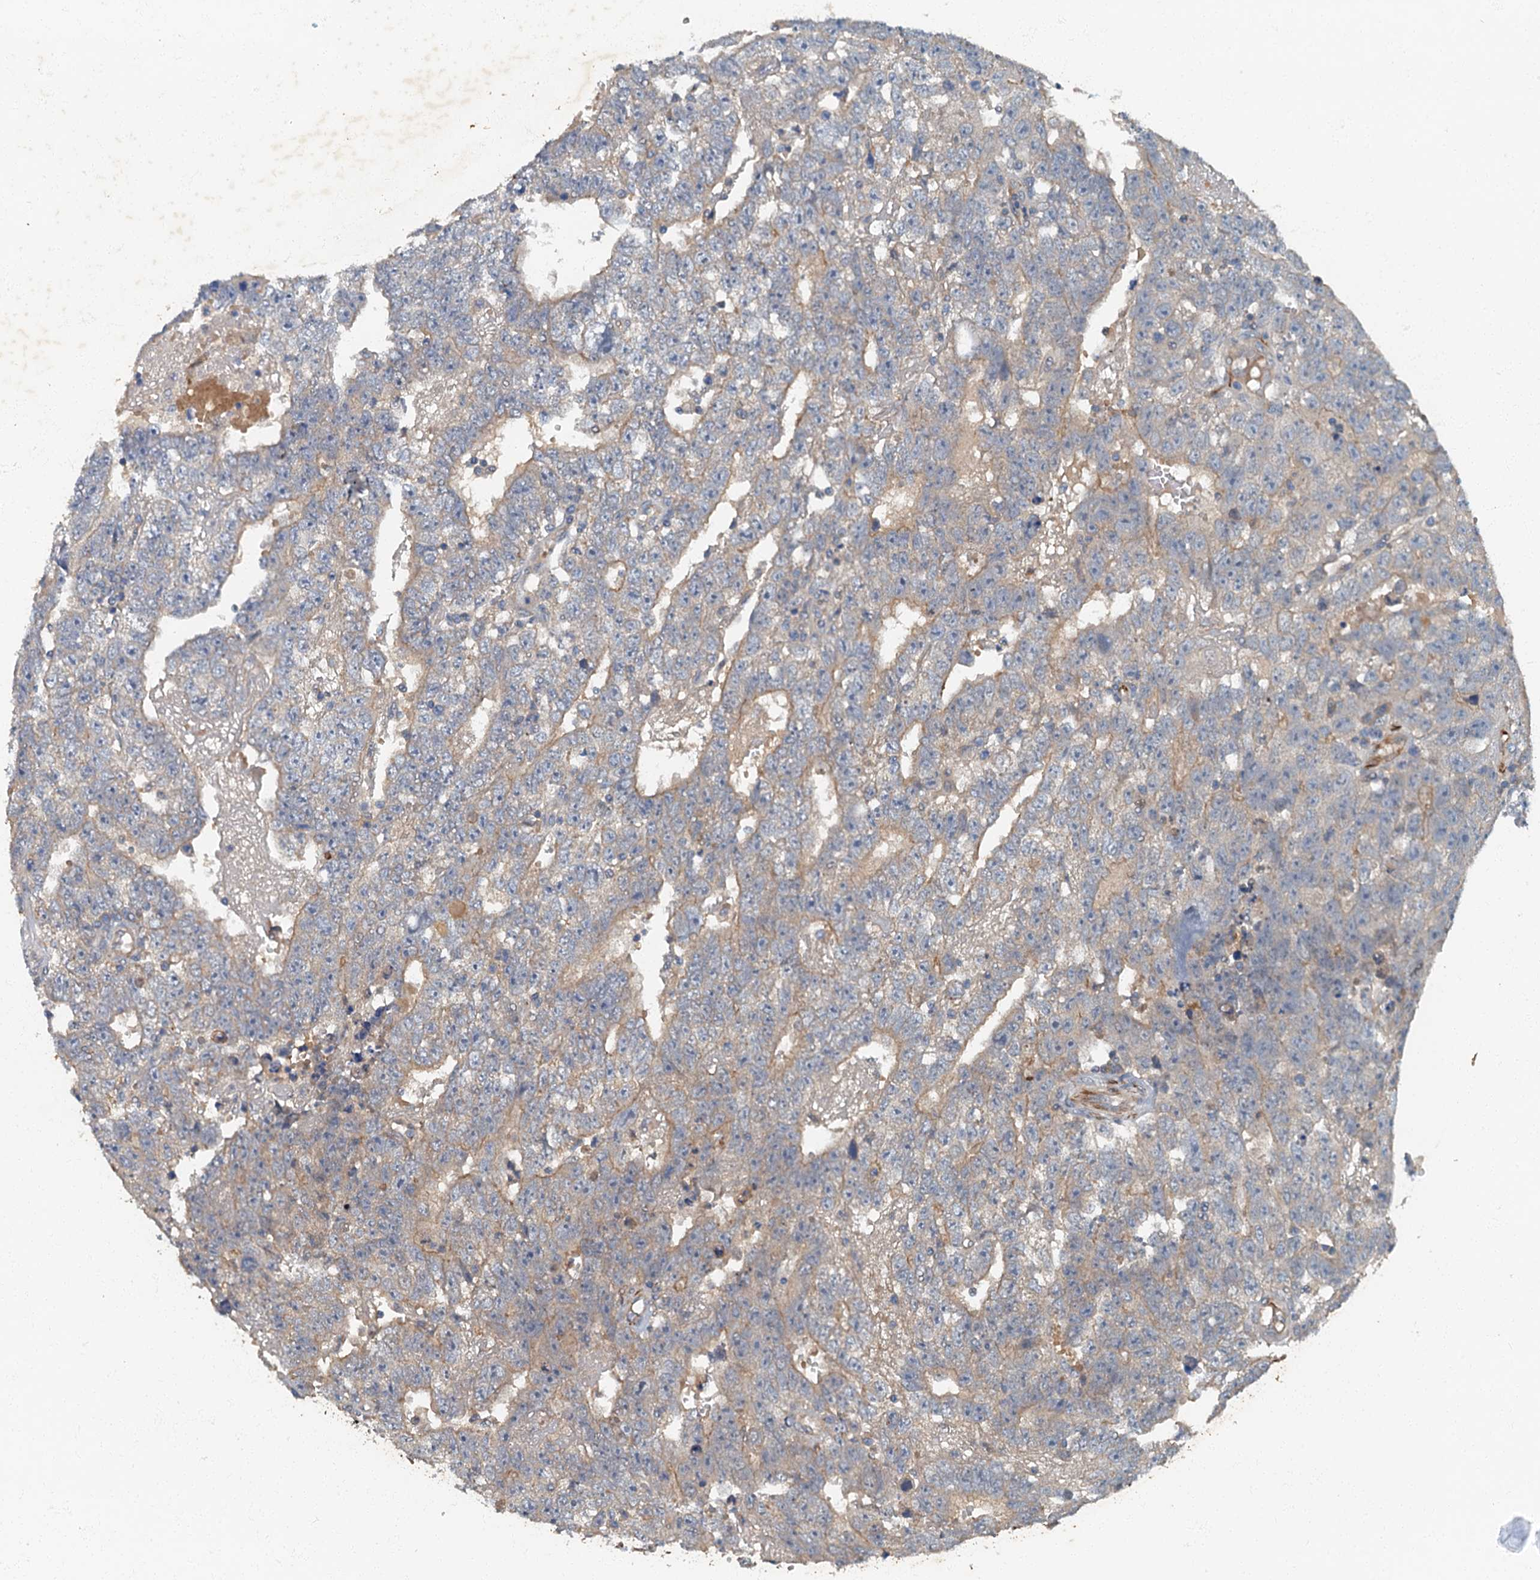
{"staining": {"intensity": "weak", "quantity": "25%-75%", "location": "cytoplasmic/membranous"}, "tissue": "testis cancer", "cell_type": "Tumor cells", "image_type": "cancer", "snomed": [{"axis": "morphology", "description": "Carcinoma, Embryonal, NOS"}, {"axis": "topography", "description": "Testis"}], "caption": "Protein analysis of testis cancer (embryonal carcinoma) tissue demonstrates weak cytoplasmic/membranous expression in approximately 25%-75% of tumor cells. (DAB (3,3'-diaminobenzidine) IHC with brightfield microscopy, high magnification).", "gene": "ARL11", "patient": {"sex": "male", "age": 25}}